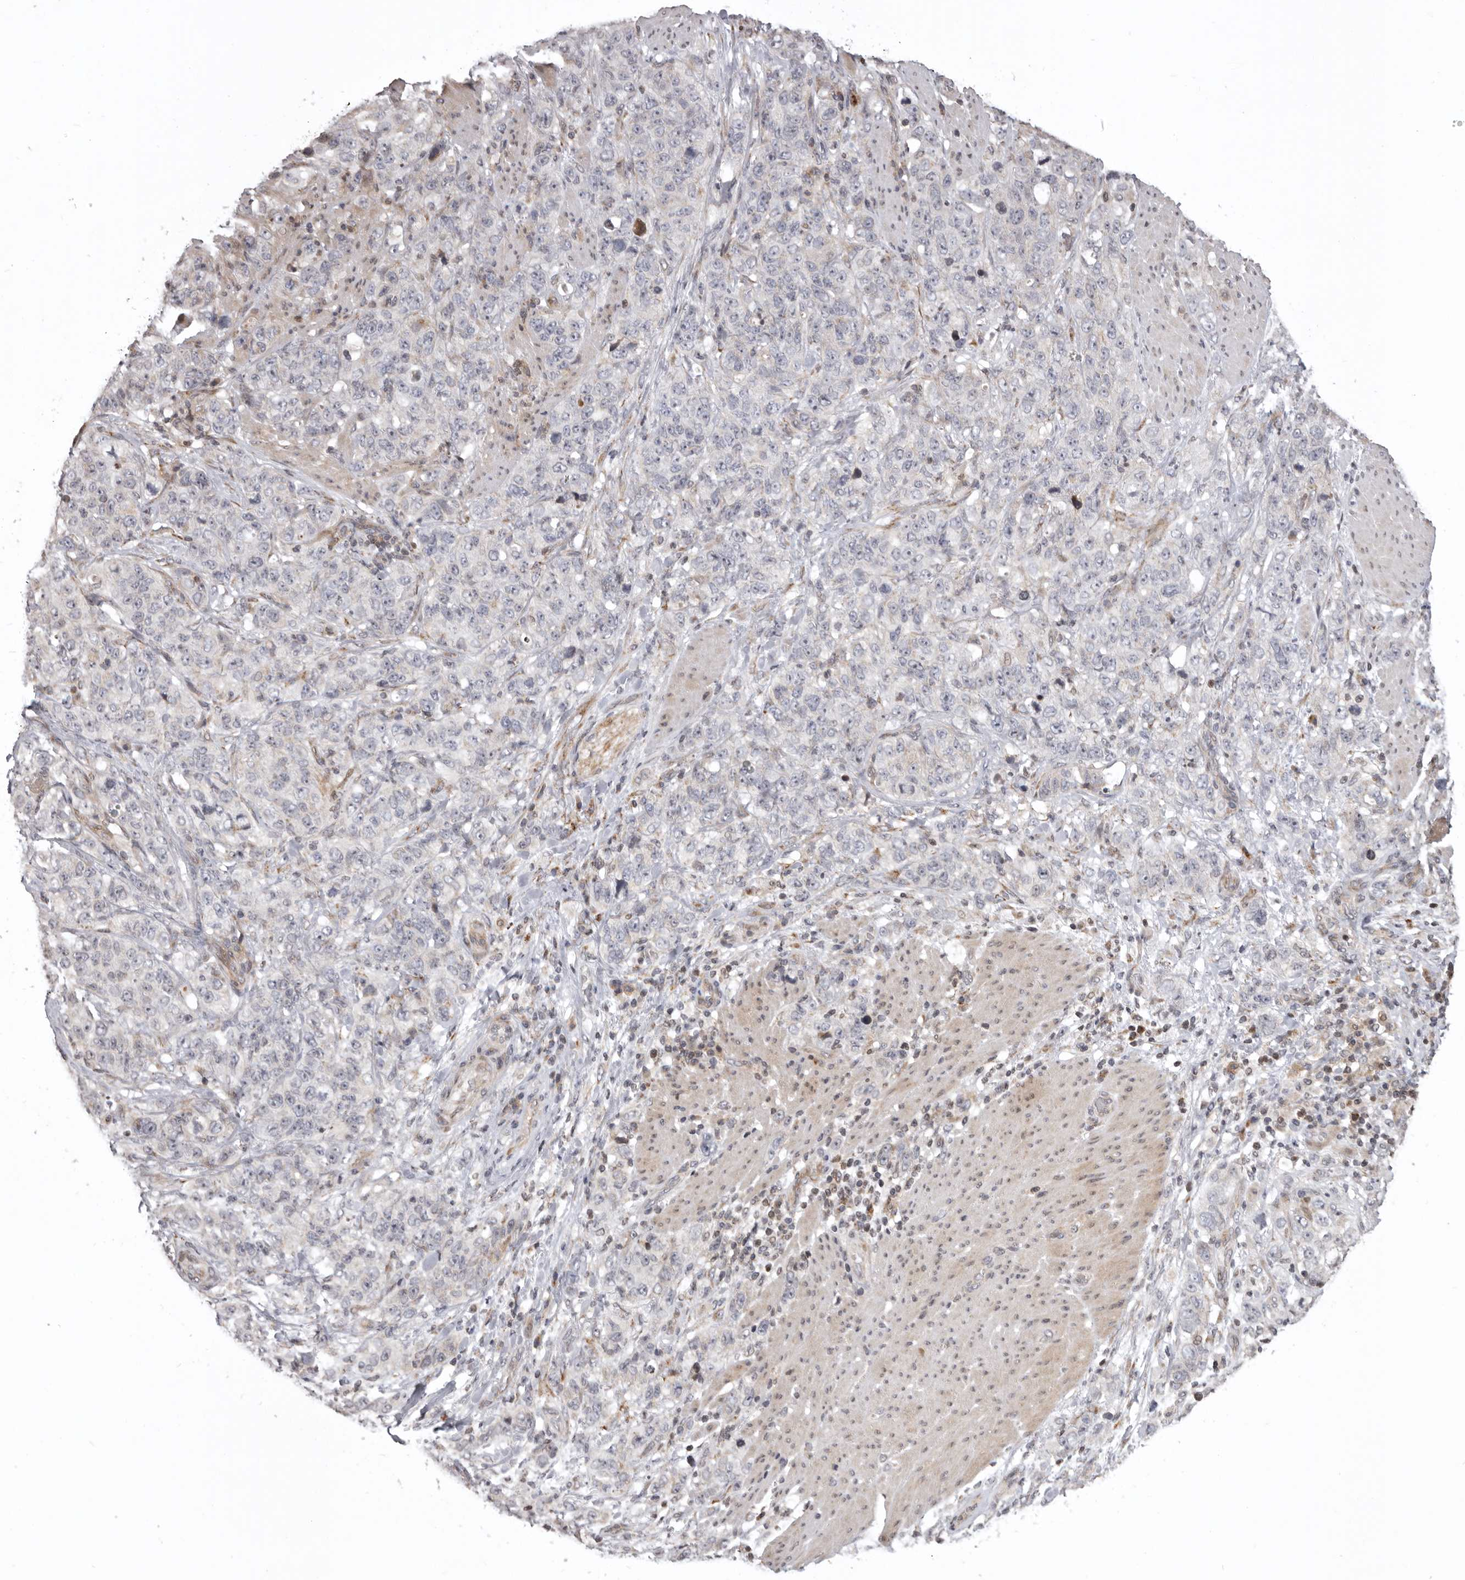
{"staining": {"intensity": "negative", "quantity": "none", "location": "none"}, "tissue": "stomach cancer", "cell_type": "Tumor cells", "image_type": "cancer", "snomed": [{"axis": "morphology", "description": "Adenocarcinoma, NOS"}, {"axis": "topography", "description": "Stomach"}], "caption": "The immunohistochemistry micrograph has no significant expression in tumor cells of stomach cancer (adenocarcinoma) tissue.", "gene": "AZIN1", "patient": {"sex": "male", "age": 48}}